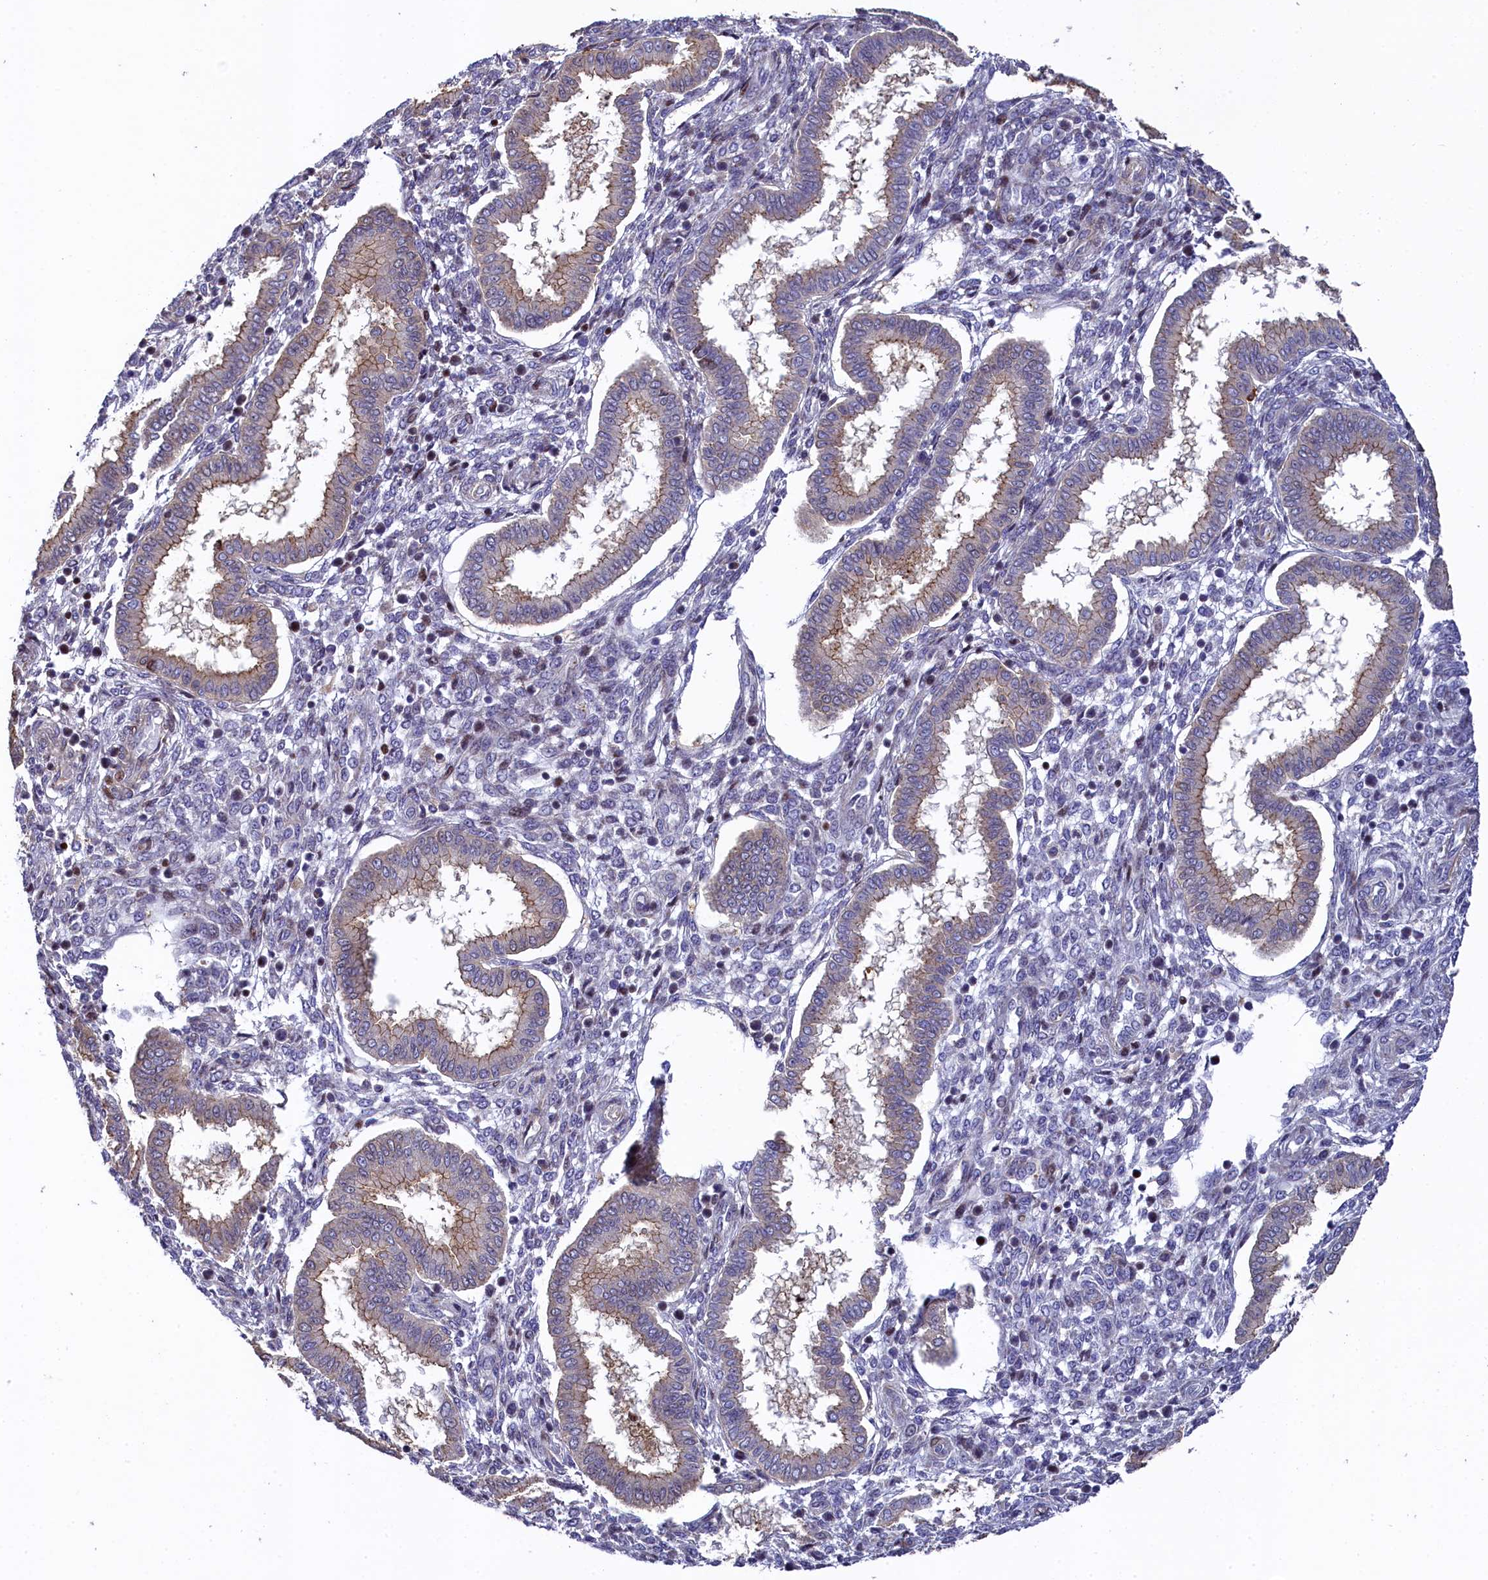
{"staining": {"intensity": "moderate", "quantity": "<25%", "location": "nuclear"}, "tissue": "endometrium", "cell_type": "Cells in endometrial stroma", "image_type": "normal", "snomed": [{"axis": "morphology", "description": "Normal tissue, NOS"}, {"axis": "topography", "description": "Endometrium"}], "caption": "Moderate nuclear expression for a protein is present in about <25% of cells in endometrial stroma of normal endometrium using immunohistochemistry (IHC).", "gene": "TGDS", "patient": {"sex": "female", "age": 24}}